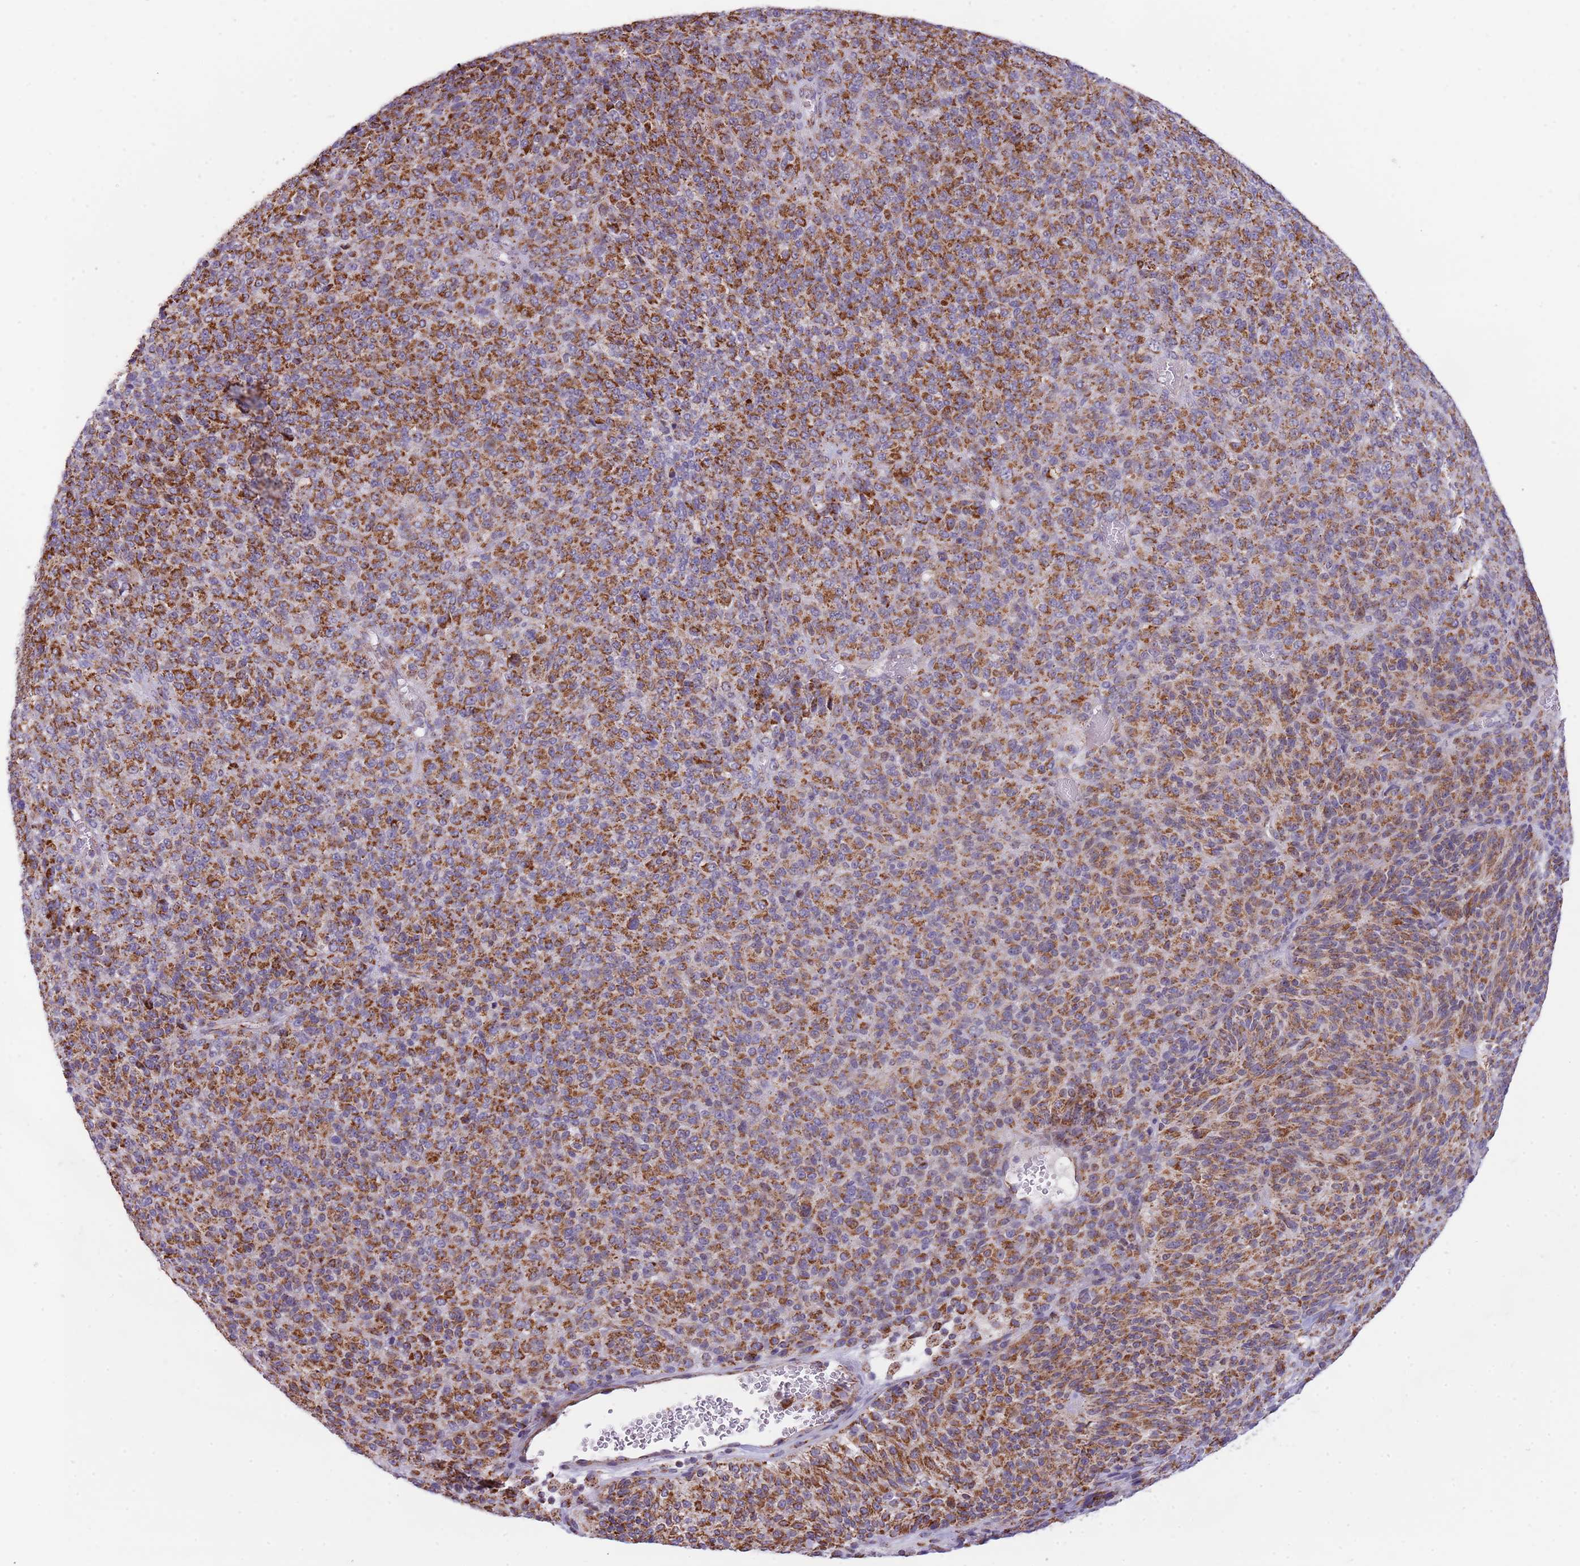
{"staining": {"intensity": "strong", "quantity": ">75%", "location": "cytoplasmic/membranous"}, "tissue": "melanoma", "cell_type": "Tumor cells", "image_type": "cancer", "snomed": [{"axis": "morphology", "description": "Malignant melanoma, Metastatic site"}, {"axis": "topography", "description": "Brain"}], "caption": "Immunohistochemistry (IHC) image of melanoma stained for a protein (brown), which reveals high levels of strong cytoplasmic/membranous positivity in about >75% of tumor cells.", "gene": "LHX6", "patient": {"sex": "female", "age": 56}}